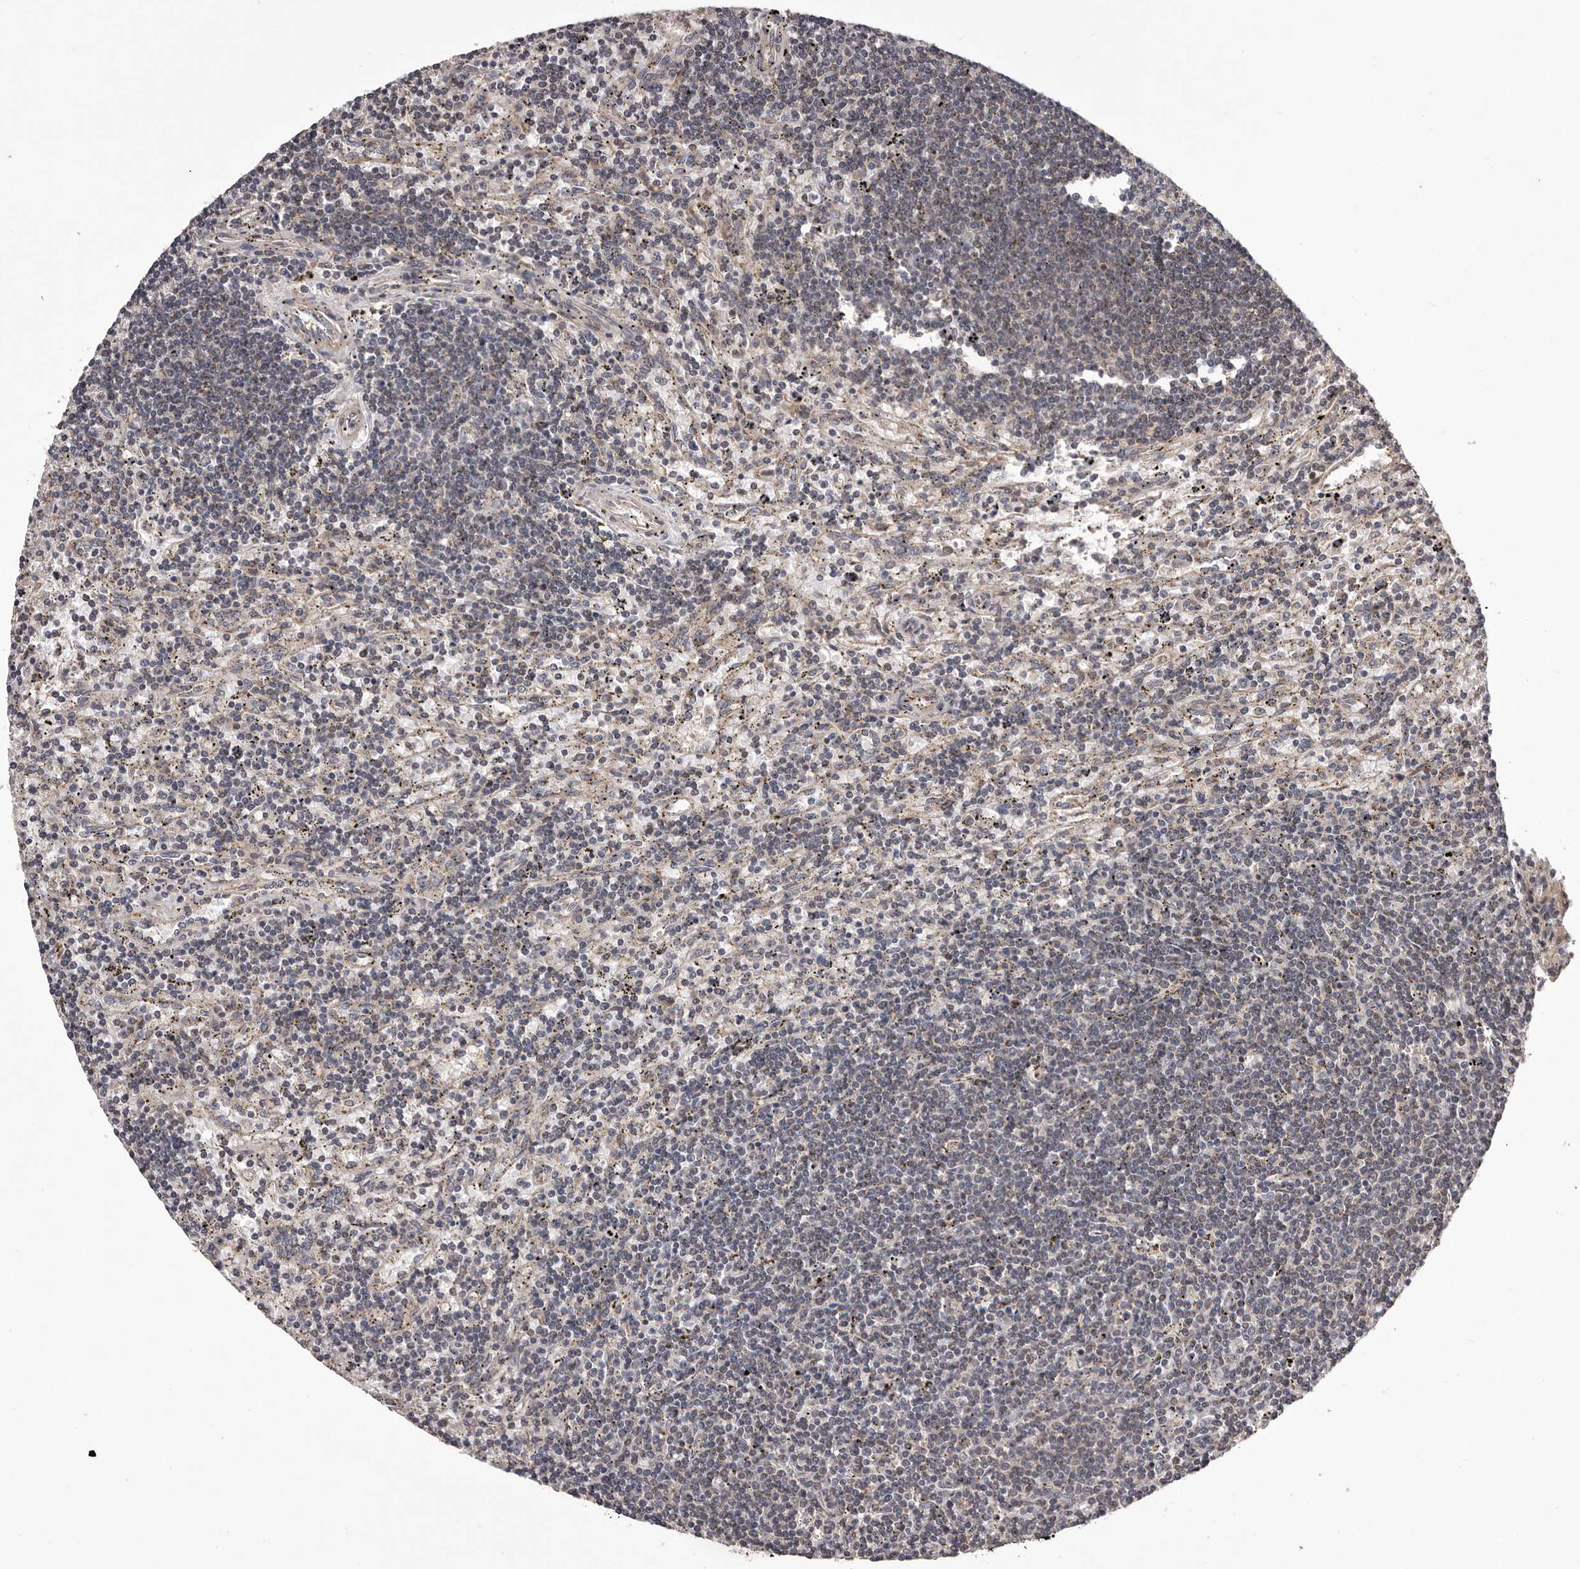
{"staining": {"intensity": "negative", "quantity": "none", "location": "none"}, "tissue": "lymphoma", "cell_type": "Tumor cells", "image_type": "cancer", "snomed": [{"axis": "morphology", "description": "Malignant lymphoma, non-Hodgkin's type, Low grade"}, {"axis": "topography", "description": "Spleen"}], "caption": "Histopathology image shows no protein expression in tumor cells of low-grade malignant lymphoma, non-Hodgkin's type tissue. (Brightfield microscopy of DAB IHC at high magnification).", "gene": "CELF3", "patient": {"sex": "male", "age": 76}}